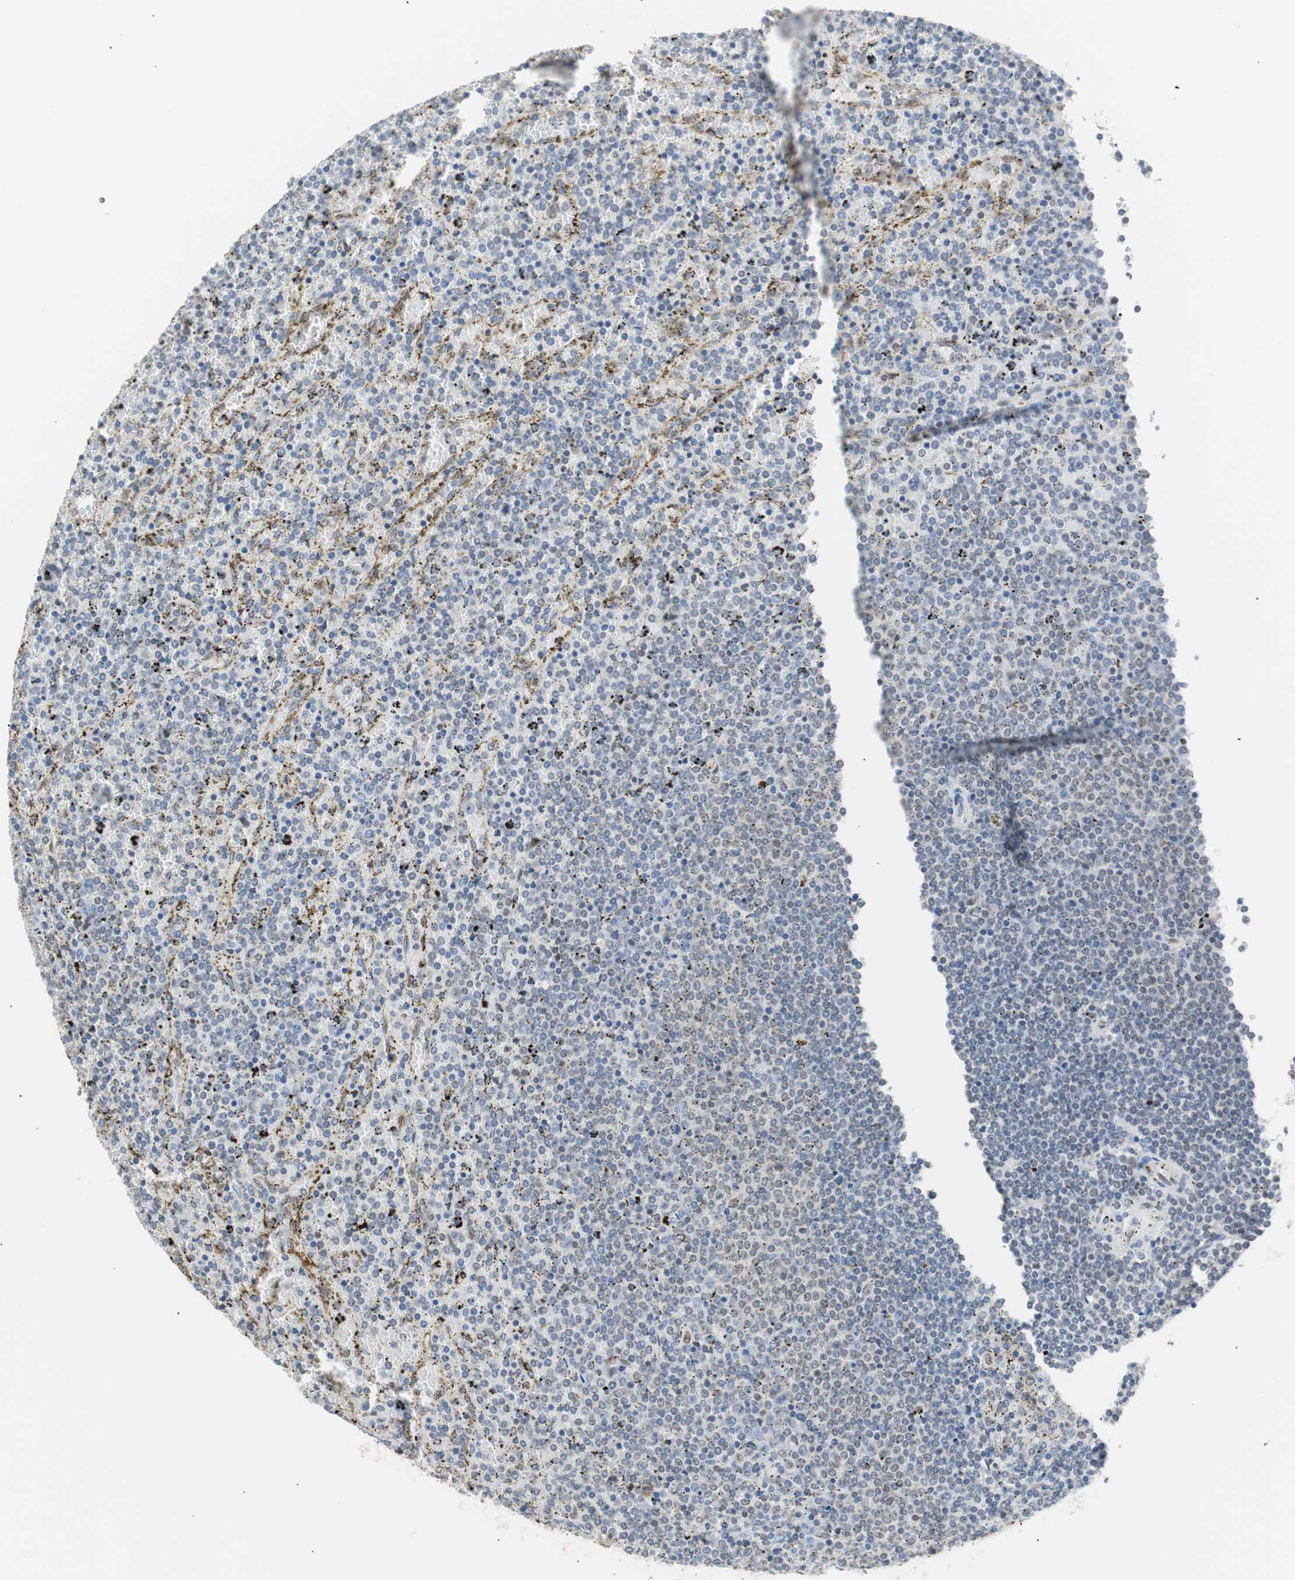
{"staining": {"intensity": "negative", "quantity": "none", "location": "none"}, "tissue": "lymphoma", "cell_type": "Tumor cells", "image_type": "cancer", "snomed": [{"axis": "morphology", "description": "Malignant lymphoma, non-Hodgkin's type, Low grade"}, {"axis": "topography", "description": "Spleen"}], "caption": "A histopathology image of human low-grade malignant lymphoma, non-Hodgkin's type is negative for staining in tumor cells. (DAB immunohistochemistry with hematoxylin counter stain).", "gene": "LIG3", "patient": {"sex": "female", "age": 77}}